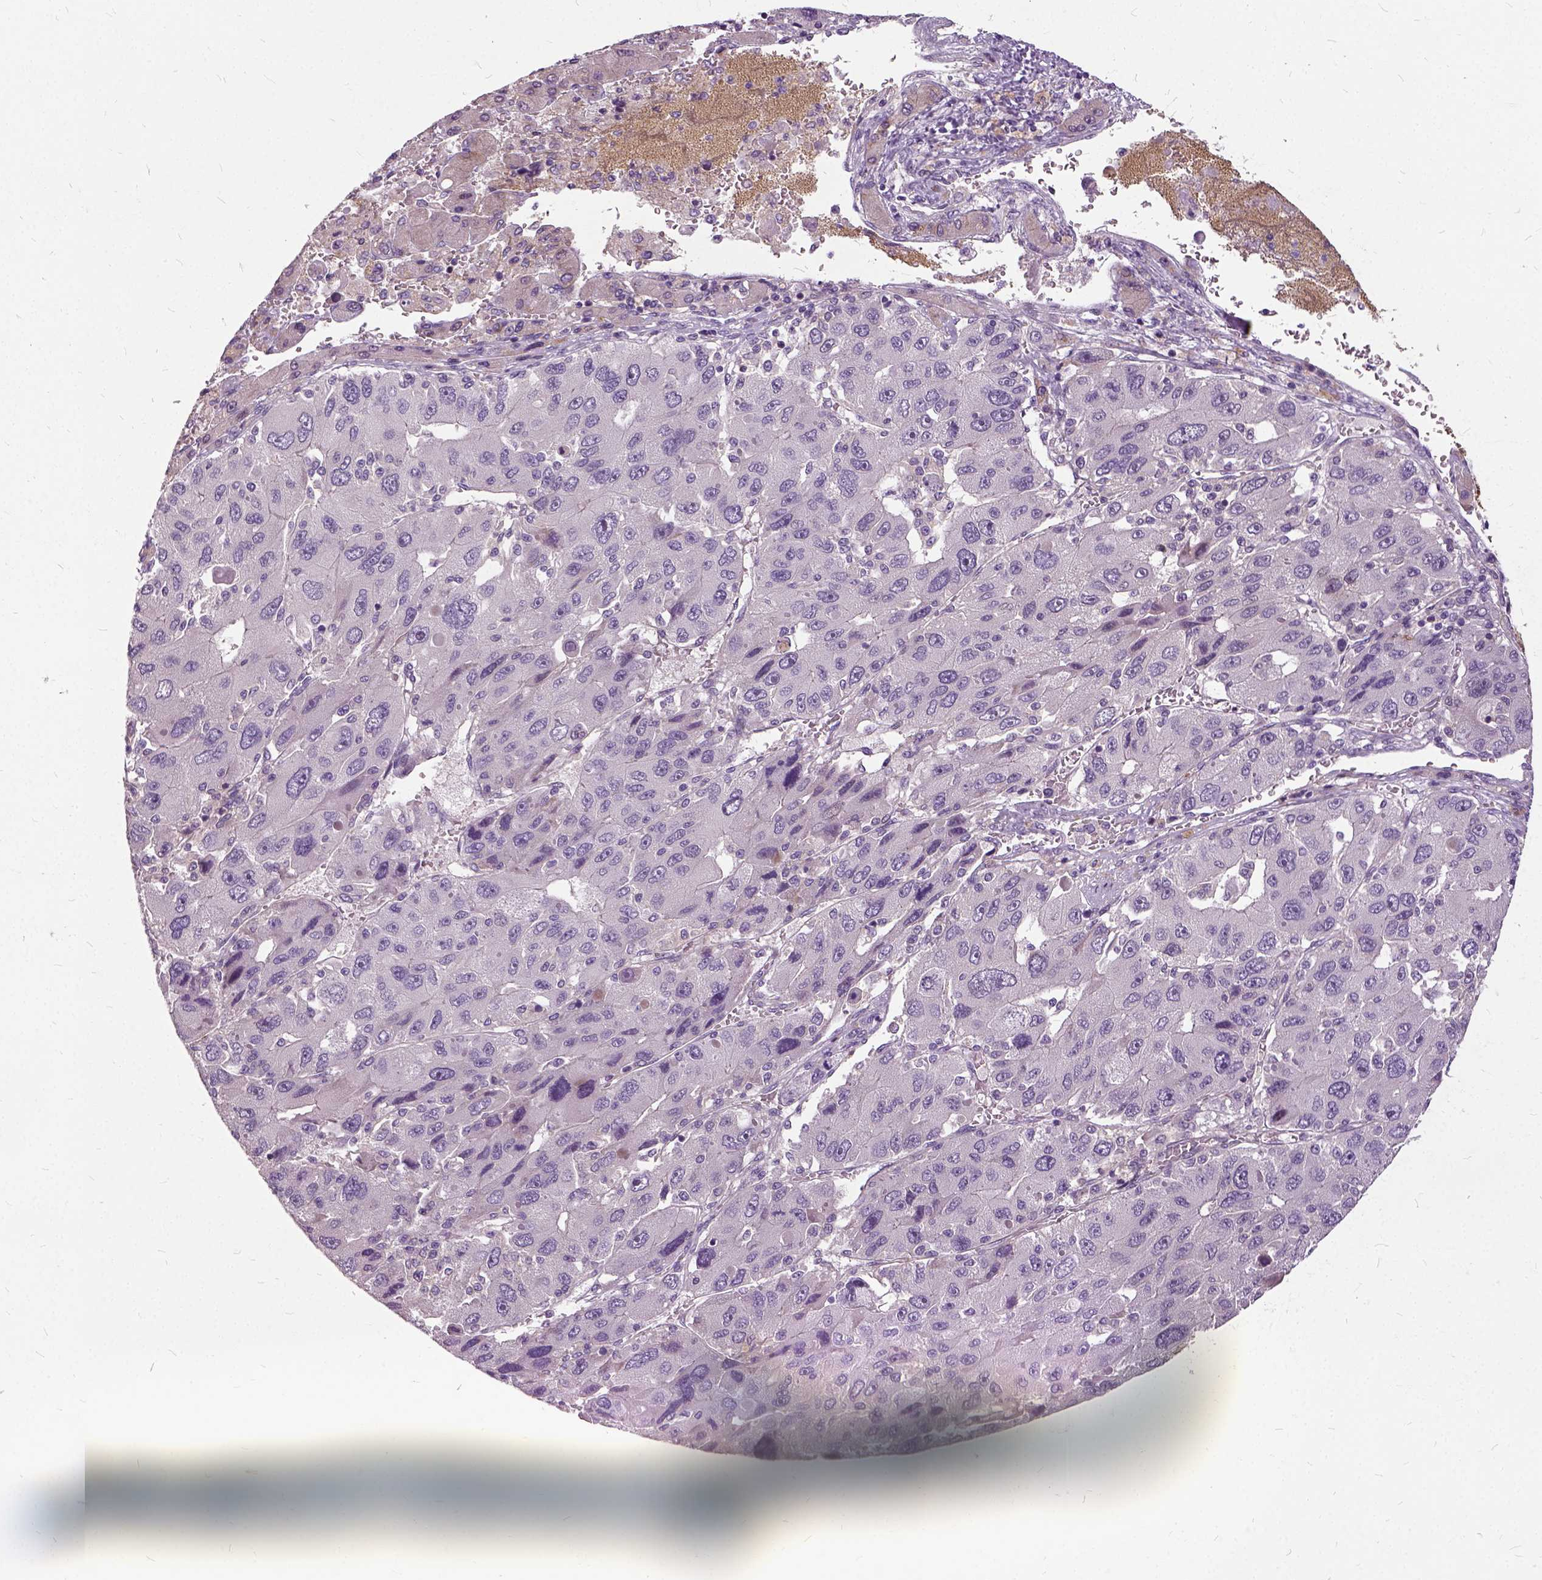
{"staining": {"intensity": "negative", "quantity": "none", "location": "none"}, "tissue": "liver cancer", "cell_type": "Tumor cells", "image_type": "cancer", "snomed": [{"axis": "morphology", "description": "Carcinoma, Hepatocellular, NOS"}, {"axis": "topography", "description": "Liver"}], "caption": "Human liver hepatocellular carcinoma stained for a protein using IHC demonstrates no positivity in tumor cells.", "gene": "ILRUN", "patient": {"sex": "female", "age": 41}}